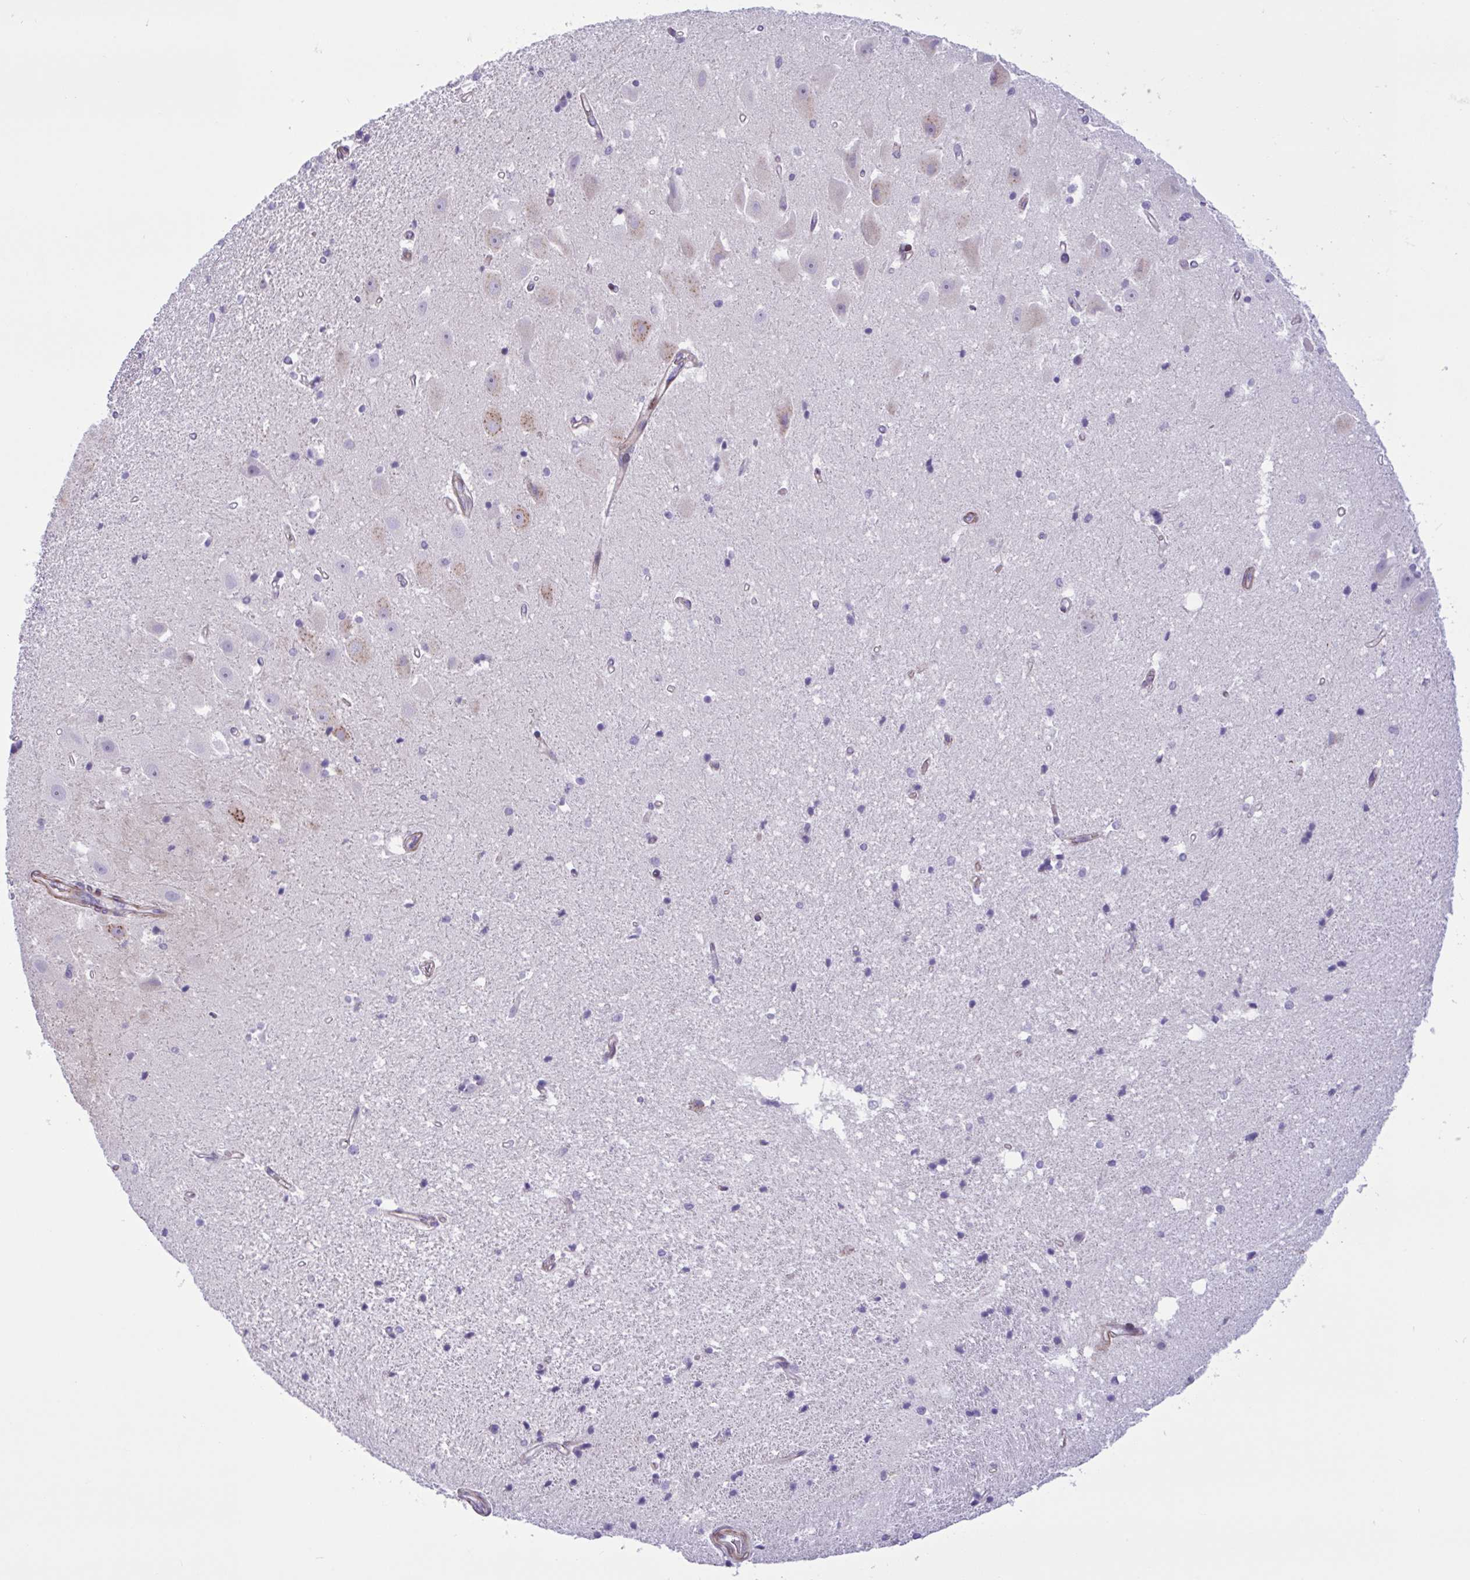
{"staining": {"intensity": "negative", "quantity": "none", "location": "none"}, "tissue": "hippocampus", "cell_type": "Glial cells", "image_type": "normal", "snomed": [{"axis": "morphology", "description": "Normal tissue, NOS"}, {"axis": "topography", "description": "Hippocampus"}], "caption": "High magnification brightfield microscopy of normal hippocampus stained with DAB (brown) and counterstained with hematoxylin (blue): glial cells show no significant expression. The staining is performed using DAB brown chromogen with nuclei counter-stained in using hematoxylin.", "gene": "AHCYL2", "patient": {"sex": "male", "age": 63}}